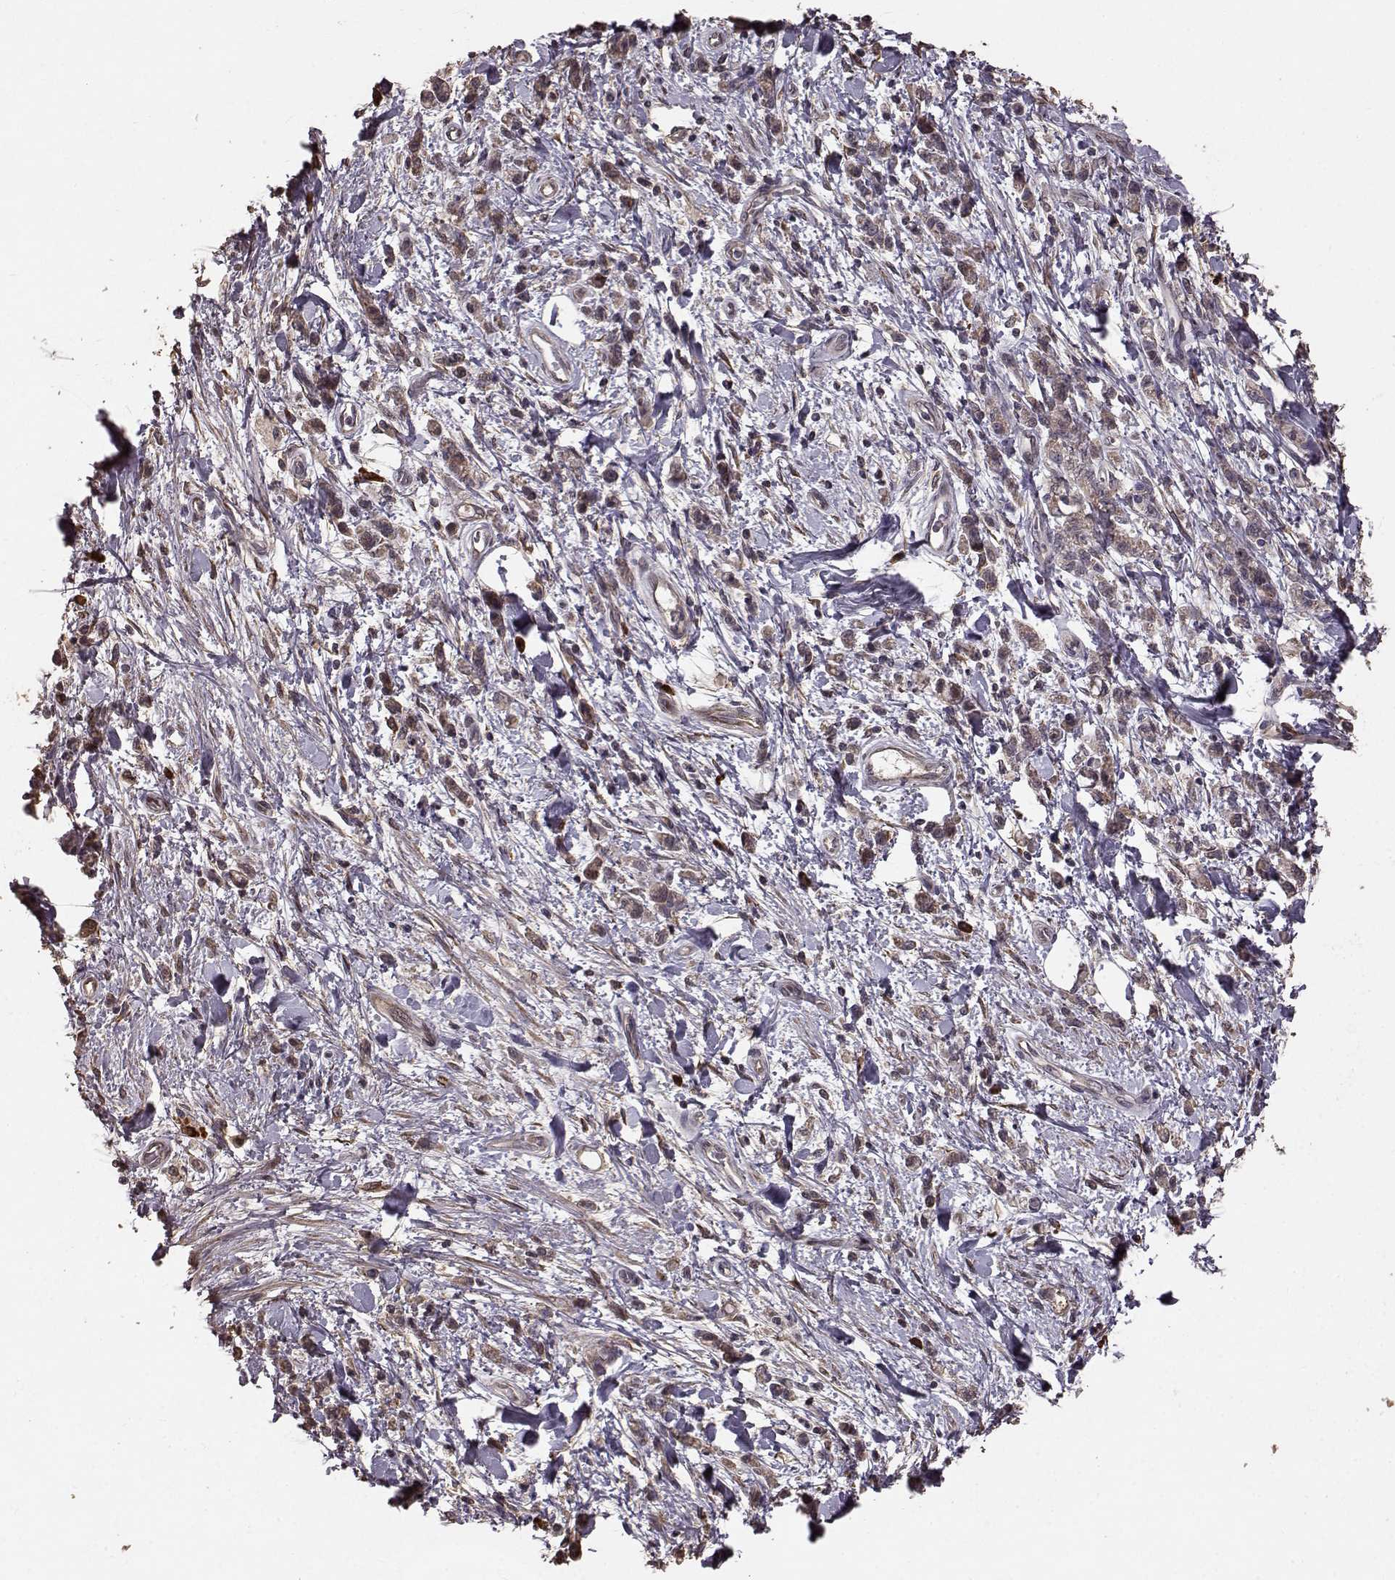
{"staining": {"intensity": "weak", "quantity": "<25%", "location": "cytoplasmic/membranous"}, "tissue": "stomach cancer", "cell_type": "Tumor cells", "image_type": "cancer", "snomed": [{"axis": "morphology", "description": "Adenocarcinoma, NOS"}, {"axis": "topography", "description": "Stomach"}], "caption": "Protein analysis of stomach cancer shows no significant positivity in tumor cells. The staining was performed using DAB (3,3'-diaminobenzidine) to visualize the protein expression in brown, while the nuclei were stained in blue with hematoxylin (Magnification: 20x).", "gene": "USP15", "patient": {"sex": "male", "age": 77}}